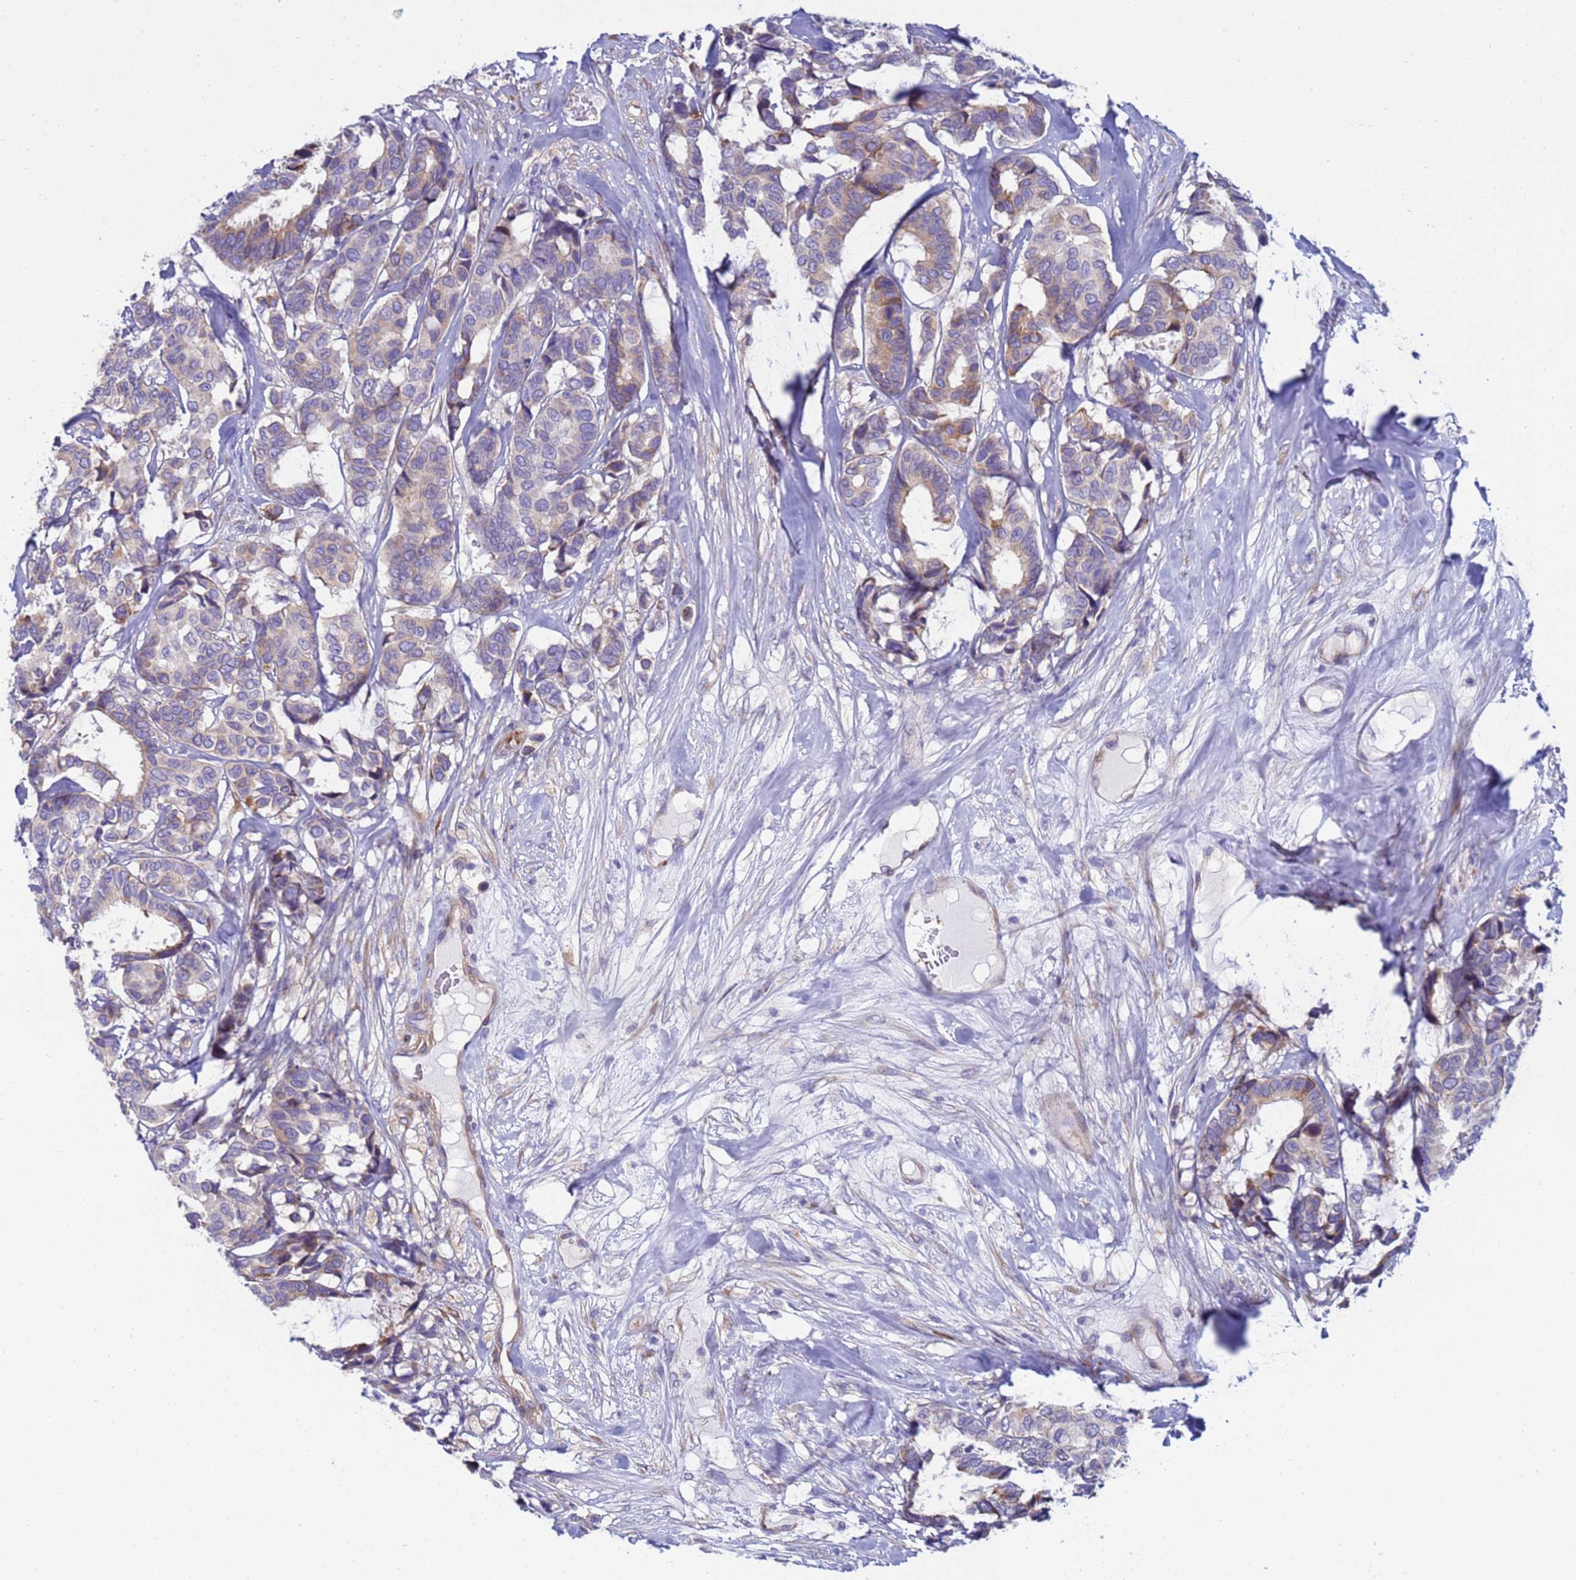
{"staining": {"intensity": "weak", "quantity": "25%-75%", "location": "cytoplasmic/membranous"}, "tissue": "breast cancer", "cell_type": "Tumor cells", "image_type": "cancer", "snomed": [{"axis": "morphology", "description": "Duct carcinoma"}, {"axis": "topography", "description": "Breast"}], "caption": "A histopathology image showing weak cytoplasmic/membranous staining in about 25%-75% of tumor cells in breast cancer (intraductal carcinoma), as visualized by brown immunohistochemical staining.", "gene": "TRPC6", "patient": {"sex": "female", "age": 87}}